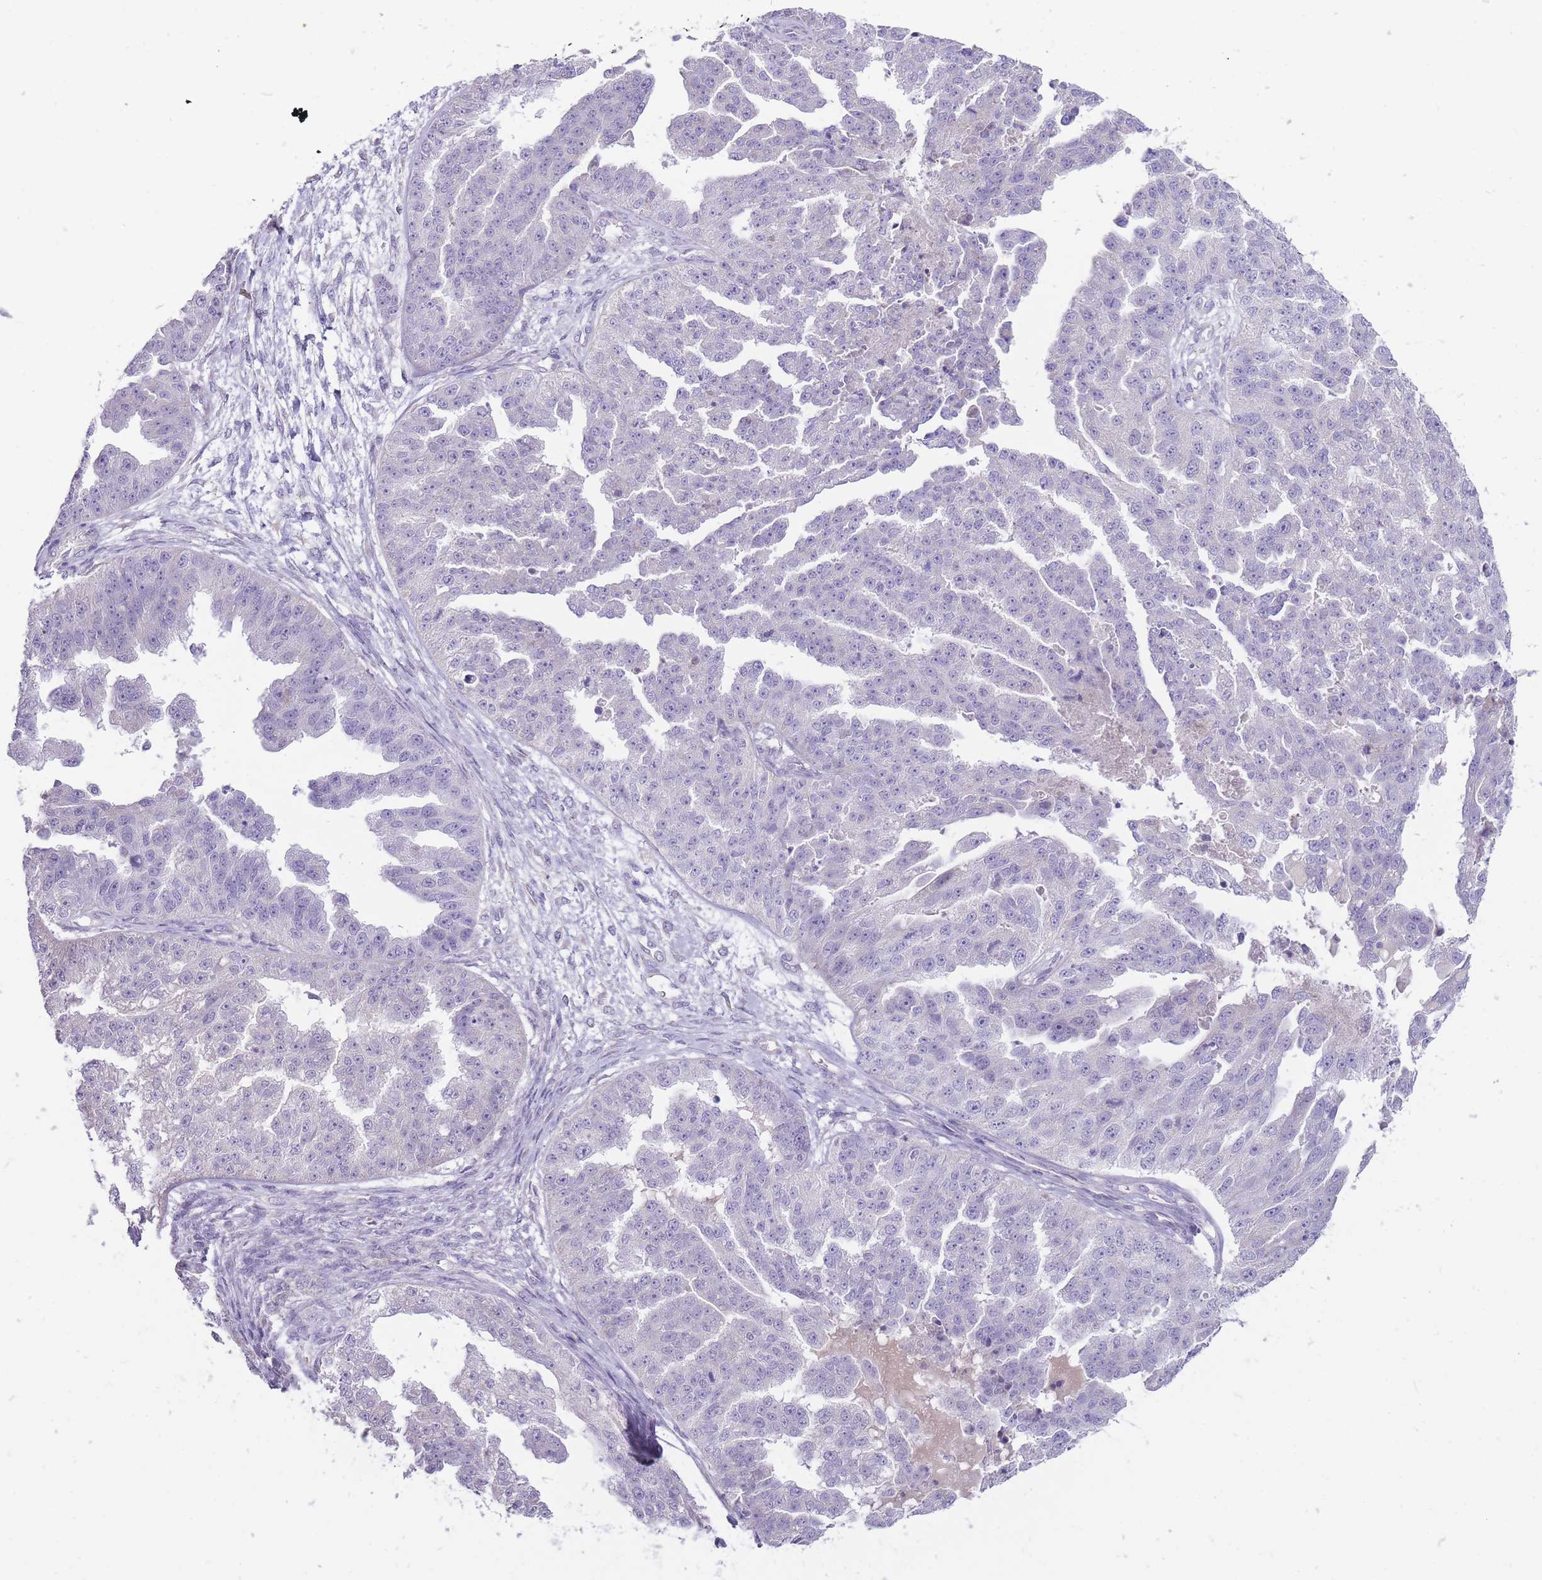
{"staining": {"intensity": "negative", "quantity": "none", "location": "none"}, "tissue": "ovarian cancer", "cell_type": "Tumor cells", "image_type": "cancer", "snomed": [{"axis": "morphology", "description": "Cystadenocarcinoma, serous, NOS"}, {"axis": "topography", "description": "Ovary"}], "caption": "Tumor cells are negative for brown protein staining in ovarian cancer.", "gene": "ERICH4", "patient": {"sex": "female", "age": 58}}